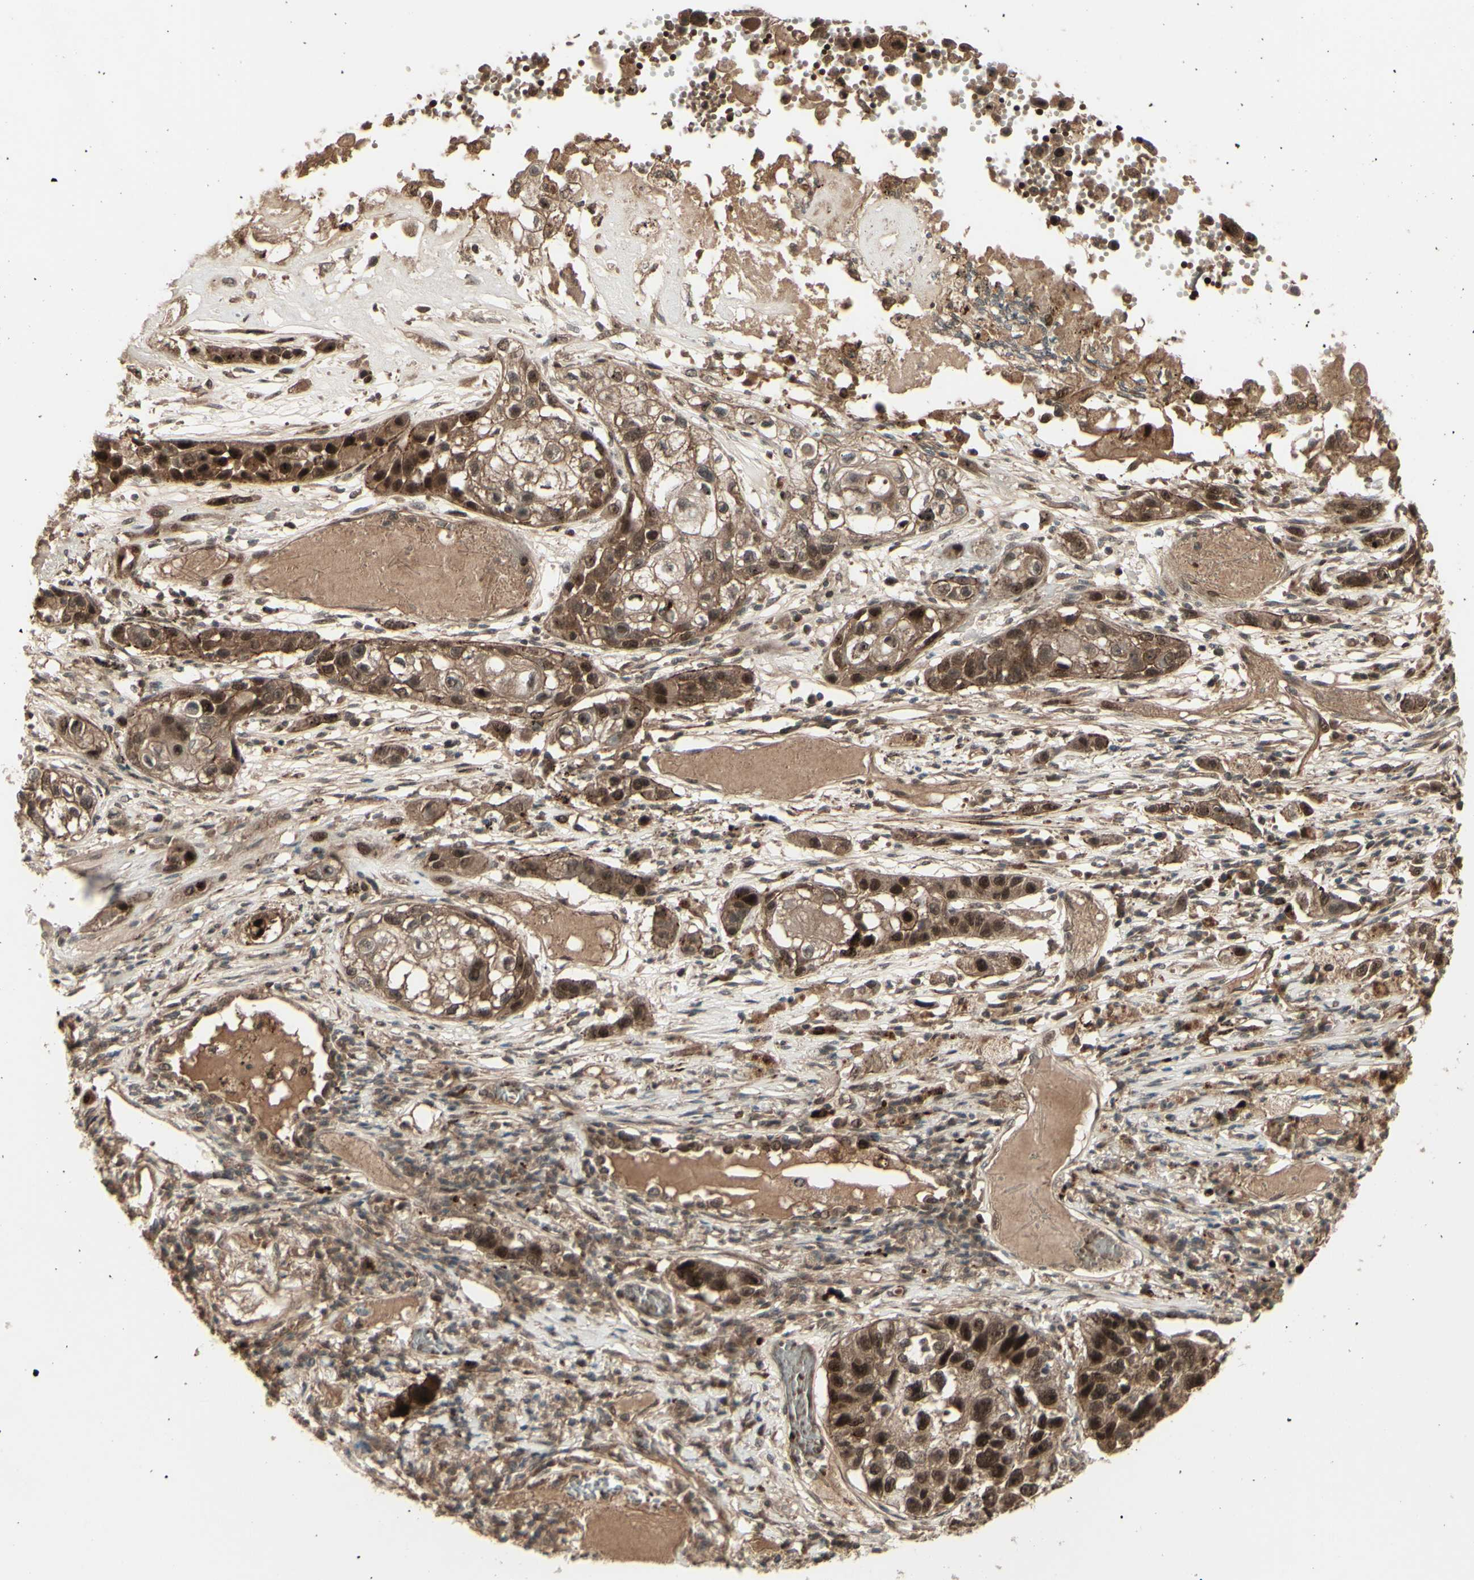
{"staining": {"intensity": "strong", "quantity": ">75%", "location": "cytoplasmic/membranous,nuclear"}, "tissue": "lung cancer", "cell_type": "Tumor cells", "image_type": "cancer", "snomed": [{"axis": "morphology", "description": "Squamous cell carcinoma, NOS"}, {"axis": "topography", "description": "Lung"}], "caption": "Lung cancer (squamous cell carcinoma) stained with a protein marker shows strong staining in tumor cells.", "gene": "MLF2", "patient": {"sex": "male", "age": 71}}